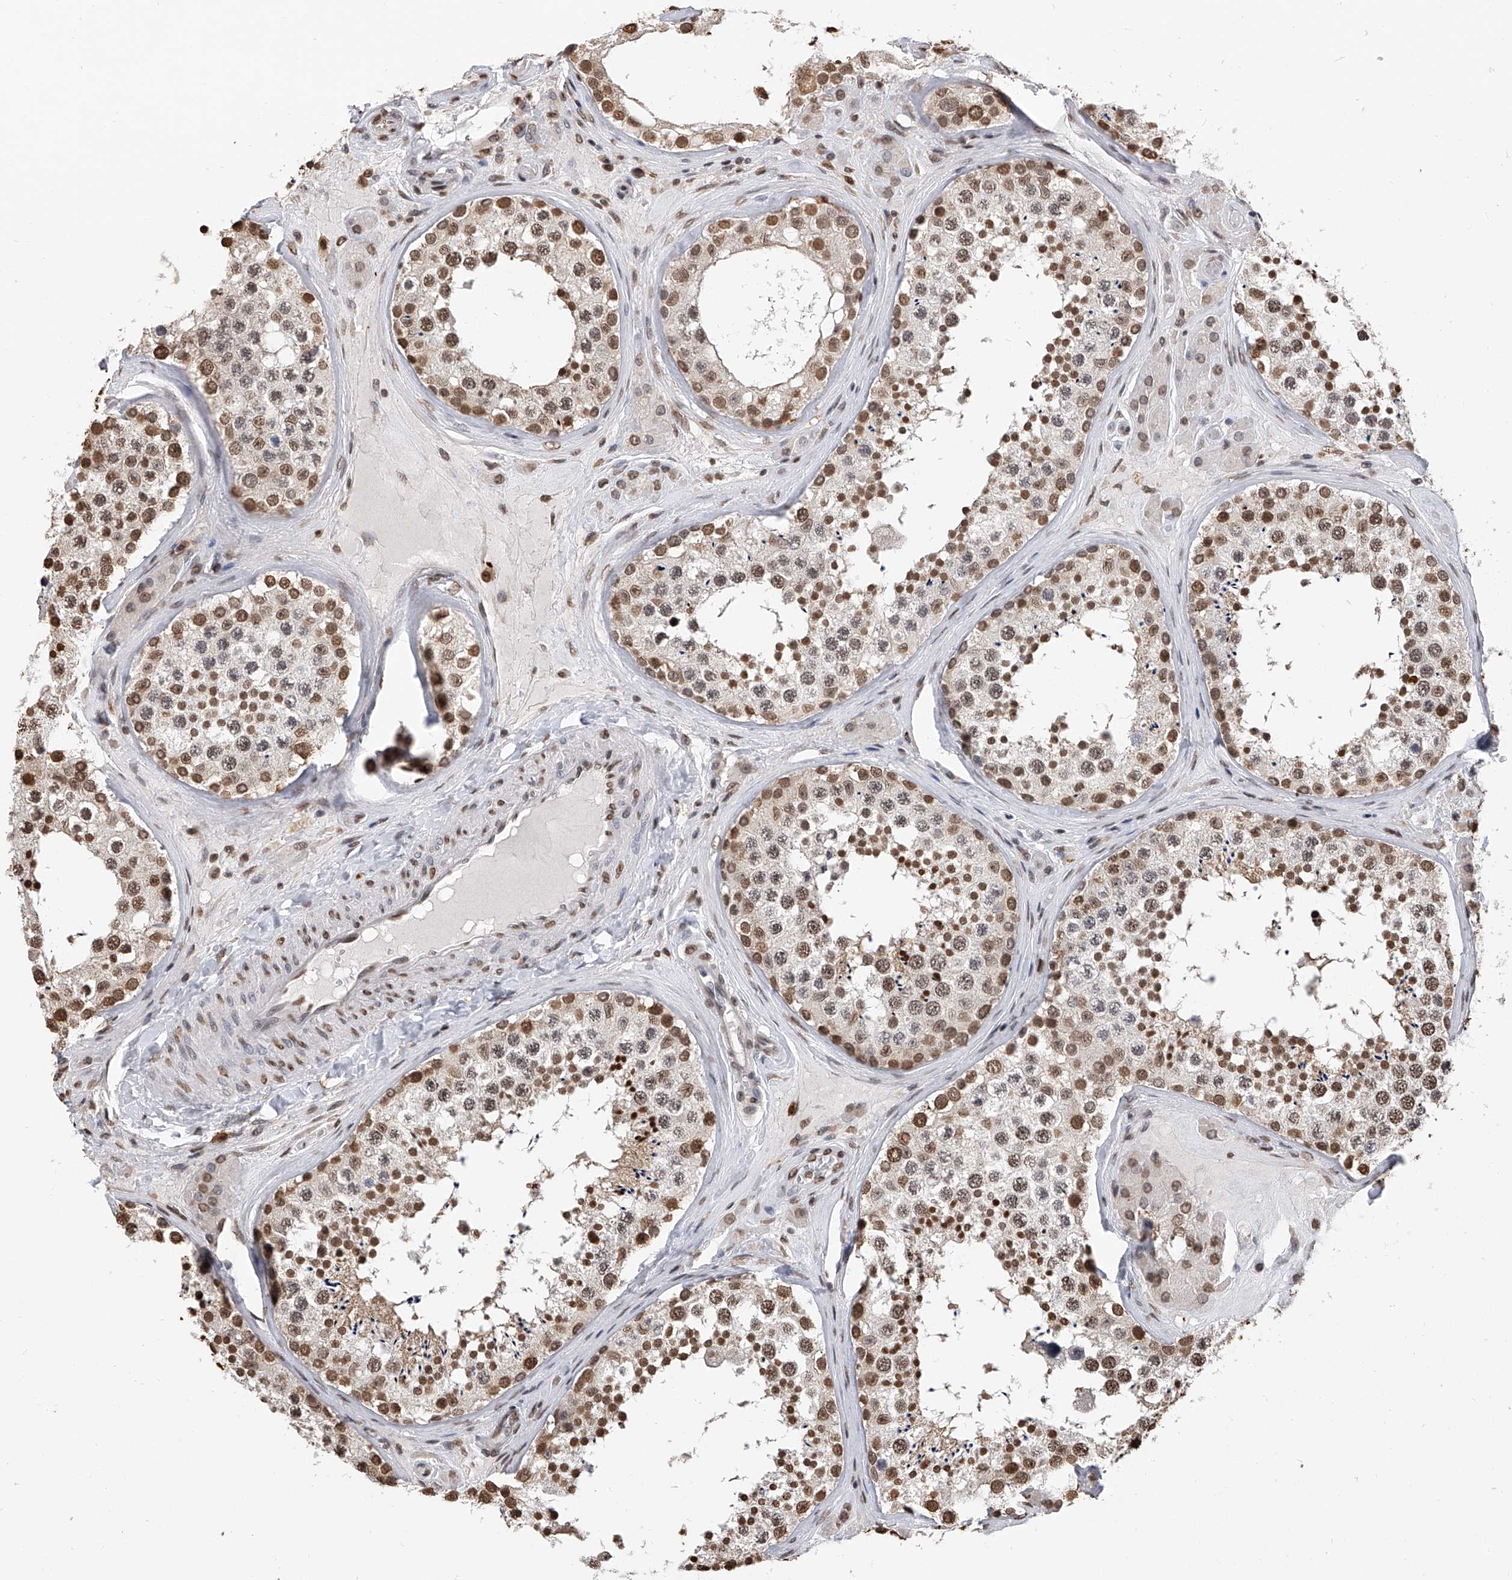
{"staining": {"intensity": "moderate", "quantity": ">75%", "location": "nuclear"}, "tissue": "testis", "cell_type": "Cells in seminiferous ducts", "image_type": "normal", "snomed": [{"axis": "morphology", "description": "Normal tissue, NOS"}, {"axis": "topography", "description": "Testis"}], "caption": "Immunohistochemical staining of normal testis displays >75% levels of moderate nuclear protein positivity in approximately >75% of cells in seminiferous ducts.", "gene": "CFAP410", "patient": {"sex": "male", "age": 46}}